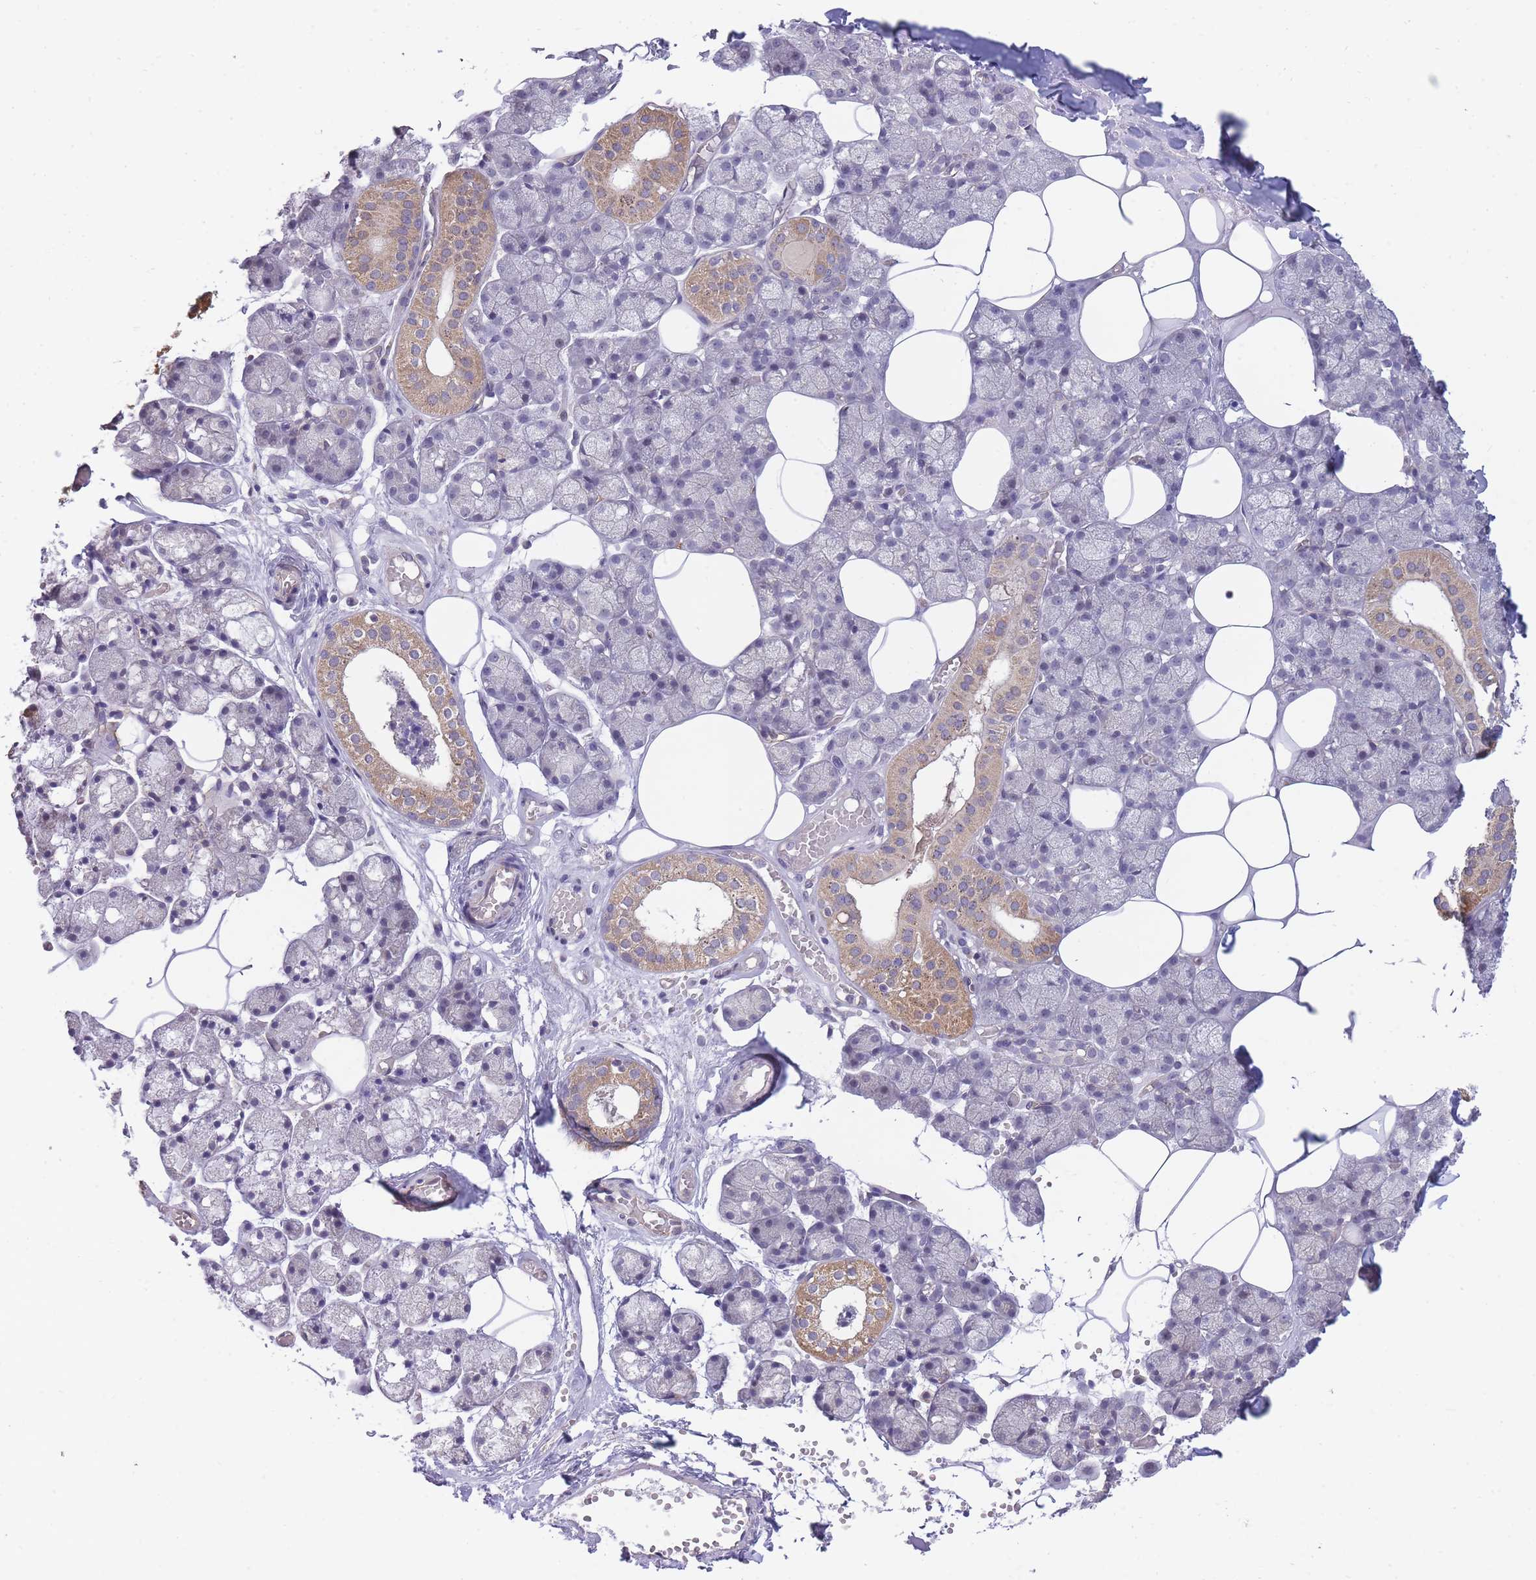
{"staining": {"intensity": "moderate", "quantity": "<25%", "location": "cytoplasmic/membranous"}, "tissue": "salivary gland", "cell_type": "Glandular cells", "image_type": "normal", "snomed": [{"axis": "morphology", "description": "Normal tissue, NOS"}, {"axis": "topography", "description": "Salivary gland"}], "caption": "Moderate cytoplasmic/membranous expression for a protein is identified in approximately <25% of glandular cells of normal salivary gland using IHC.", "gene": "C19orf25", "patient": {"sex": "male", "age": 62}}